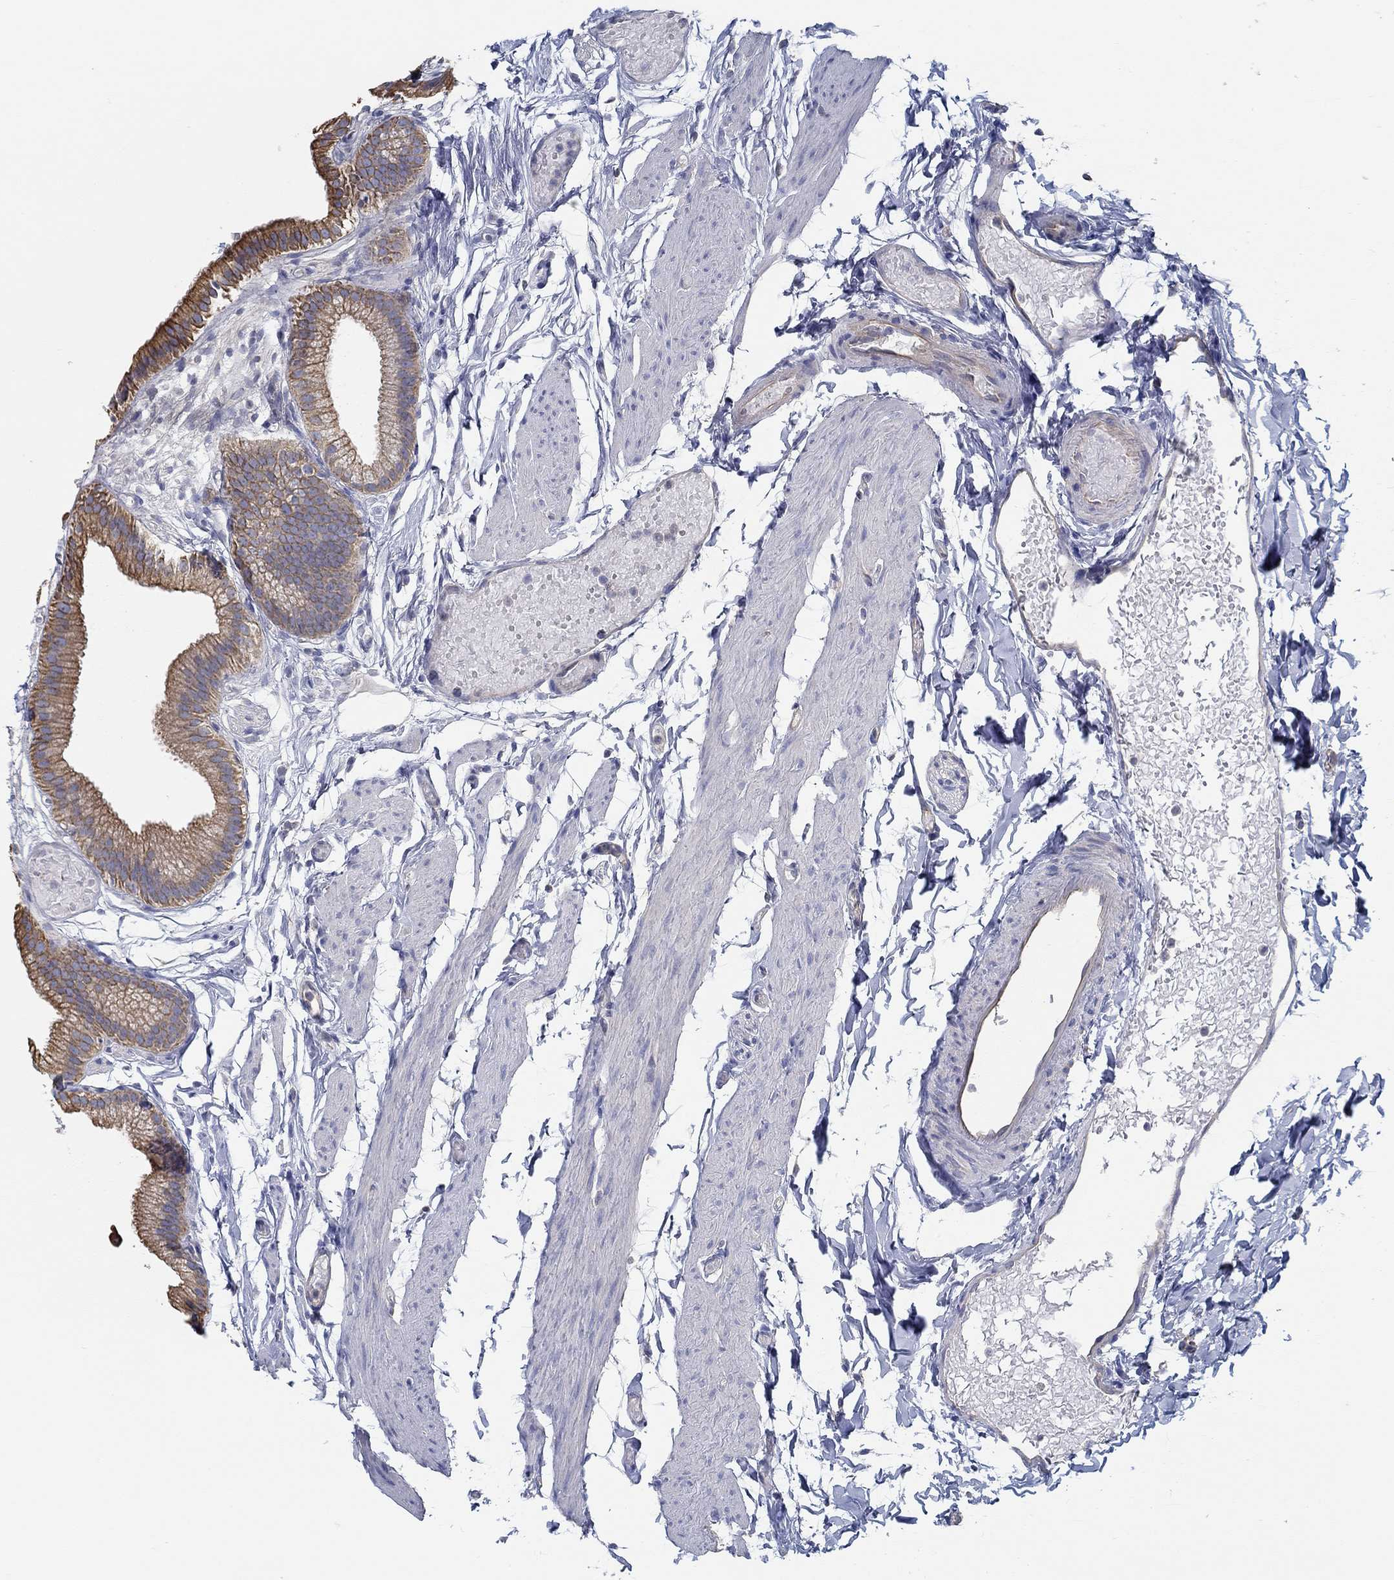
{"staining": {"intensity": "moderate", "quantity": ">75%", "location": "cytoplasmic/membranous"}, "tissue": "gallbladder", "cell_type": "Glandular cells", "image_type": "normal", "snomed": [{"axis": "morphology", "description": "Normal tissue, NOS"}, {"axis": "topography", "description": "Gallbladder"}], "caption": "Benign gallbladder was stained to show a protein in brown. There is medium levels of moderate cytoplasmic/membranous expression in about >75% of glandular cells.", "gene": "BBOF1", "patient": {"sex": "female", "age": 45}}